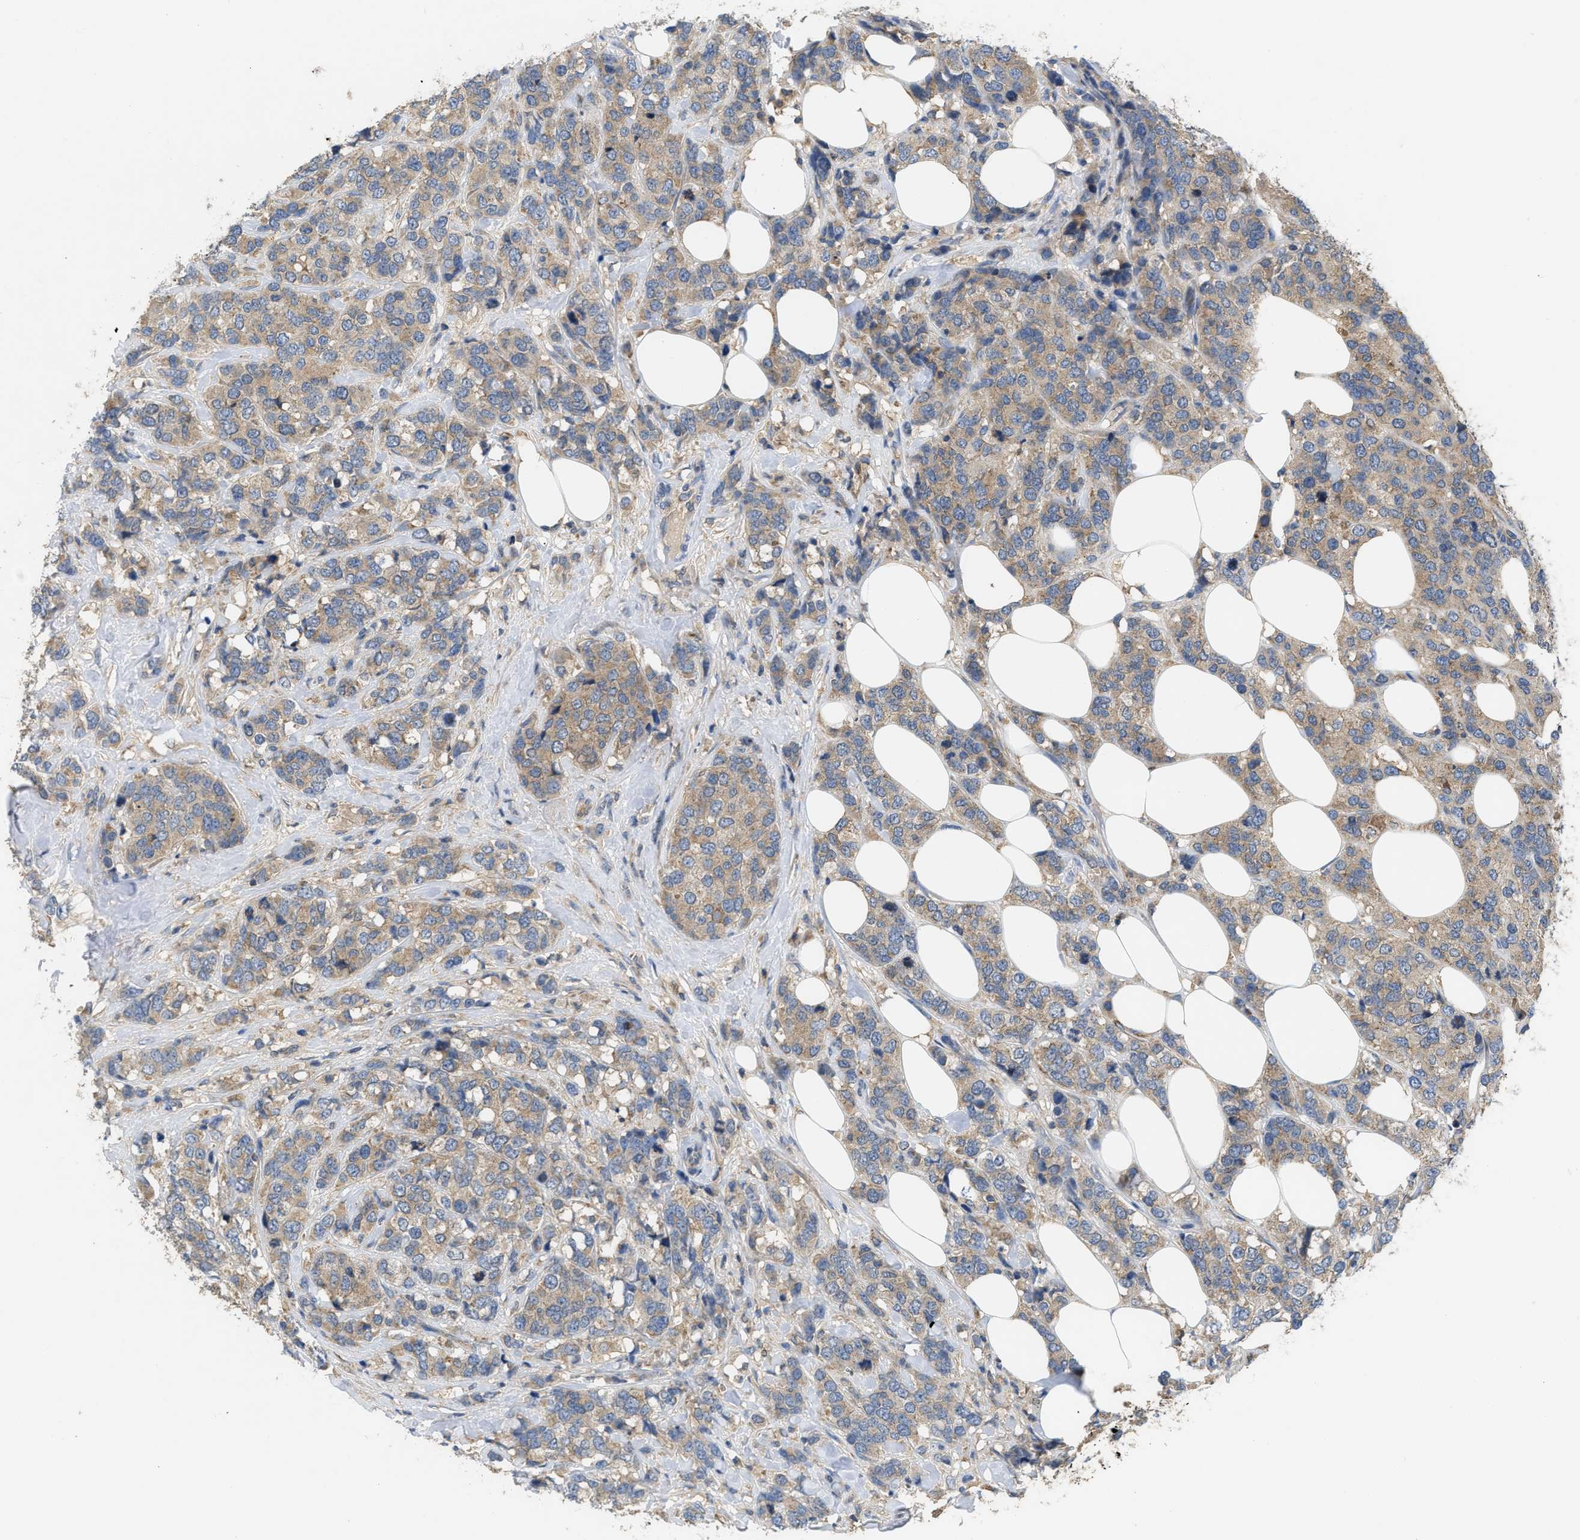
{"staining": {"intensity": "weak", "quantity": ">75%", "location": "cytoplasmic/membranous"}, "tissue": "breast cancer", "cell_type": "Tumor cells", "image_type": "cancer", "snomed": [{"axis": "morphology", "description": "Lobular carcinoma"}, {"axis": "topography", "description": "Breast"}], "caption": "An image of human breast cancer stained for a protein shows weak cytoplasmic/membranous brown staining in tumor cells.", "gene": "RNF216", "patient": {"sex": "female", "age": 59}}